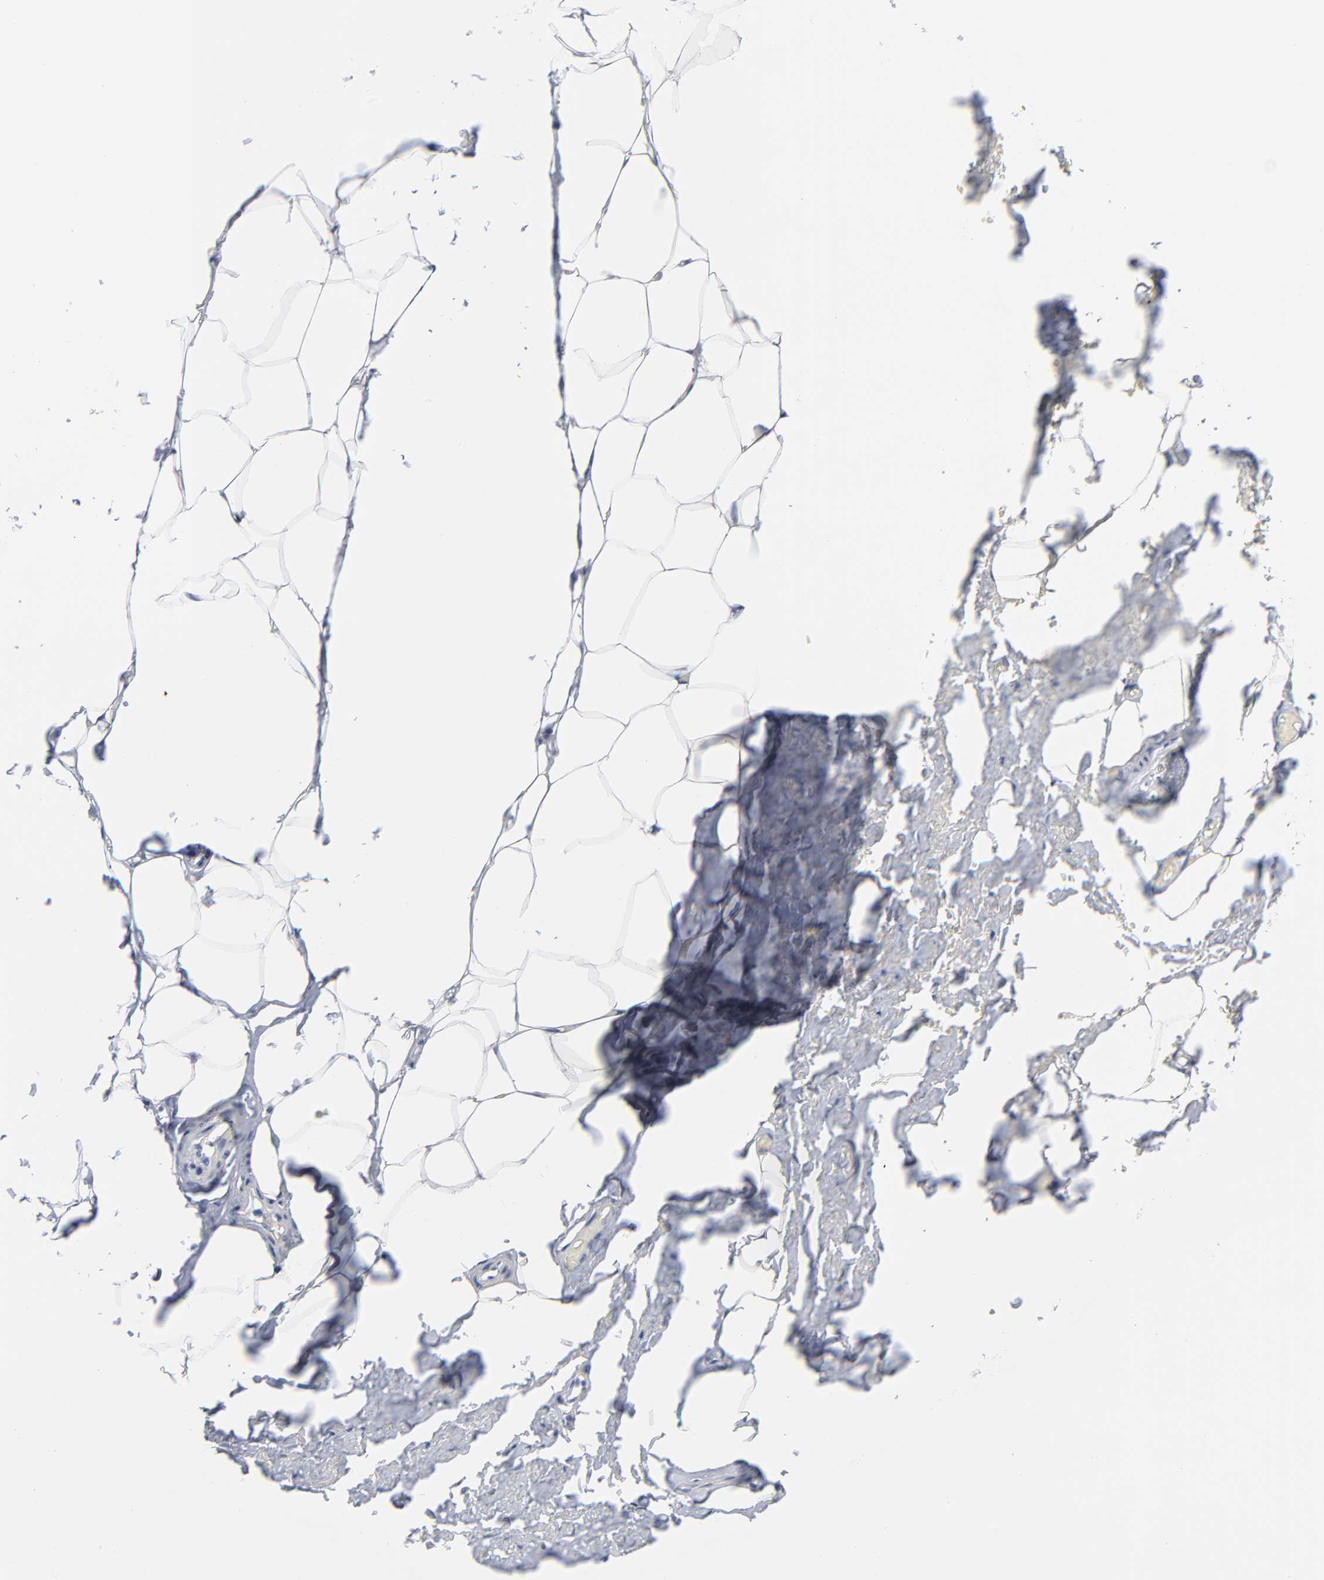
{"staining": {"intensity": "negative", "quantity": "none", "location": "none"}, "tissue": "adipose tissue", "cell_type": "Adipocytes", "image_type": "normal", "snomed": [{"axis": "morphology", "description": "Normal tissue, NOS"}, {"axis": "topography", "description": "Soft tissue"}, {"axis": "topography", "description": "Peripheral nerve tissue"}], "caption": "There is no significant positivity in adipocytes of adipose tissue. (DAB immunohistochemistry with hematoxylin counter stain).", "gene": "CDK1", "patient": {"sex": "female", "age": 68}}